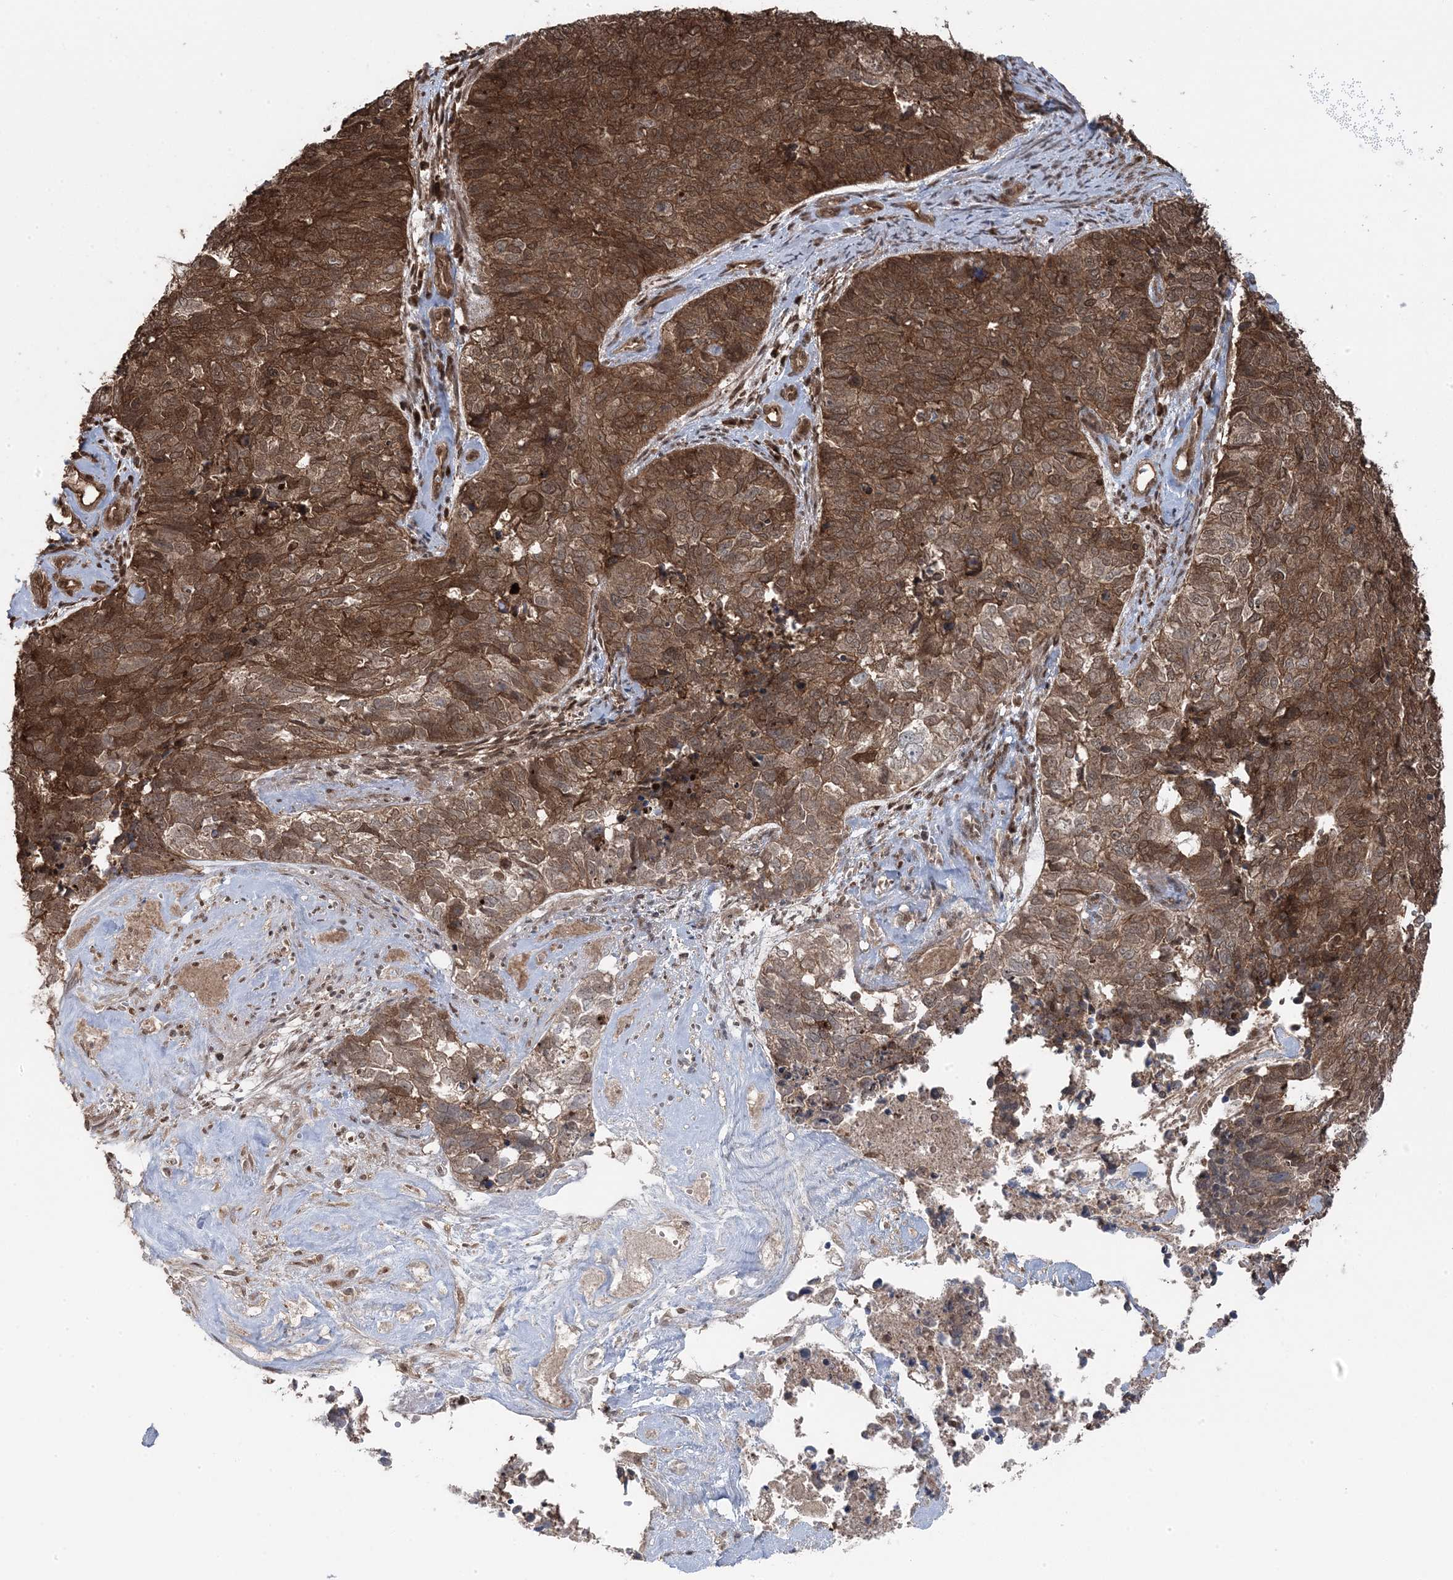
{"staining": {"intensity": "strong", "quantity": ">75%", "location": "cytoplasmic/membranous"}, "tissue": "cervical cancer", "cell_type": "Tumor cells", "image_type": "cancer", "snomed": [{"axis": "morphology", "description": "Squamous cell carcinoma, NOS"}, {"axis": "topography", "description": "Cervix"}], "caption": "Squamous cell carcinoma (cervical) stained with DAB (3,3'-diaminobenzidine) IHC displays high levels of strong cytoplasmic/membranous positivity in approximately >75% of tumor cells. The staining is performed using DAB (3,3'-diaminobenzidine) brown chromogen to label protein expression. The nuclei are counter-stained blue using hematoxylin.", "gene": "MAPK1IP1L", "patient": {"sex": "female", "age": 63}}